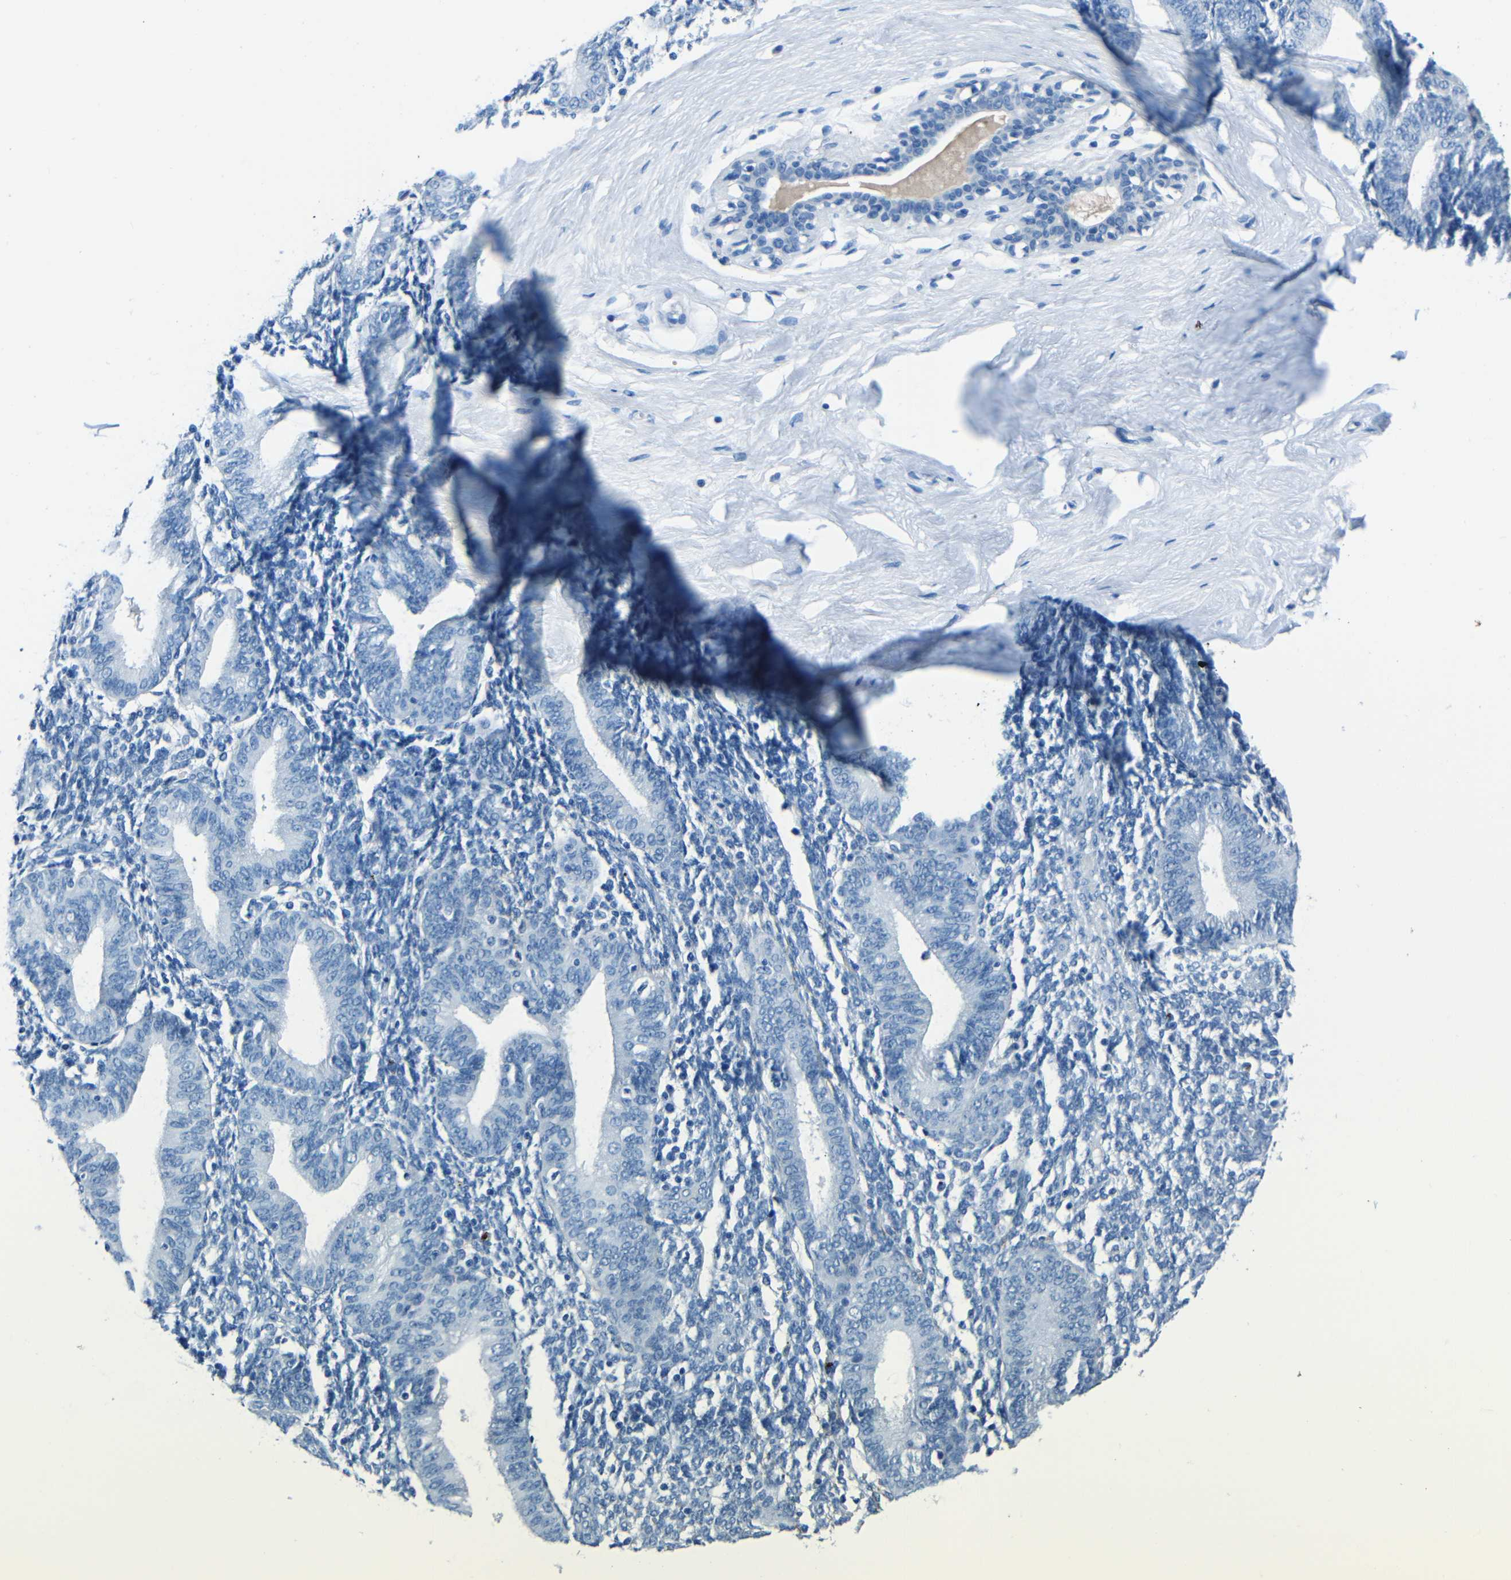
{"staining": {"intensity": "negative", "quantity": "none", "location": "none"}, "tissue": "endometrium", "cell_type": "Cells in endometrial stroma", "image_type": "normal", "snomed": [{"axis": "morphology", "description": "Normal tissue, NOS"}, {"axis": "topography", "description": "Endometrium"}], "caption": "This is a histopathology image of immunohistochemistry staining of benign endometrium, which shows no expression in cells in endometrial stroma. The staining is performed using DAB (3,3'-diaminobenzidine) brown chromogen with nuclei counter-stained in using hematoxylin.", "gene": "FBN2", "patient": {"sex": "female", "age": 61}}